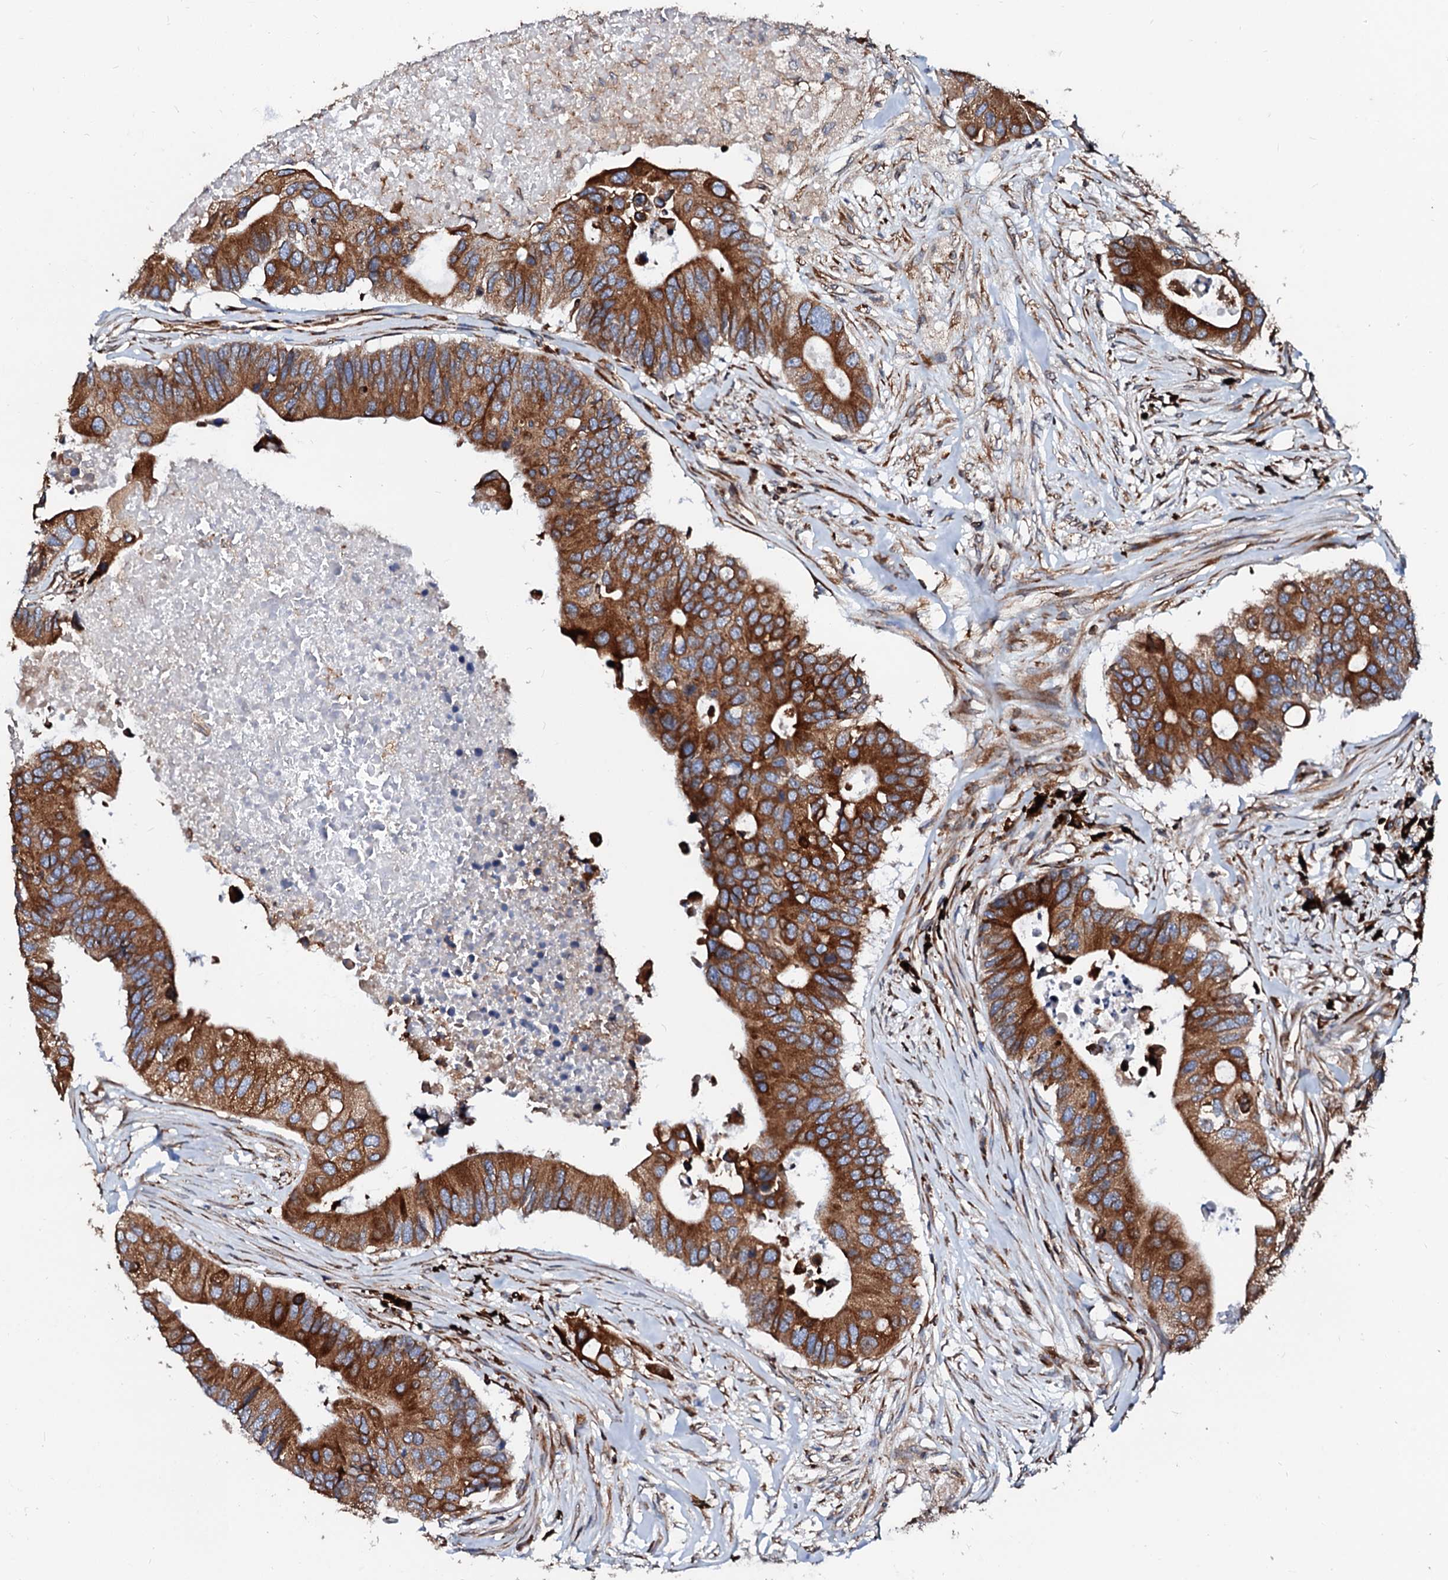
{"staining": {"intensity": "strong", "quantity": ">75%", "location": "cytoplasmic/membranous"}, "tissue": "colorectal cancer", "cell_type": "Tumor cells", "image_type": "cancer", "snomed": [{"axis": "morphology", "description": "Adenocarcinoma, NOS"}, {"axis": "topography", "description": "Colon"}], "caption": "Immunohistochemical staining of adenocarcinoma (colorectal) reveals high levels of strong cytoplasmic/membranous protein positivity in about >75% of tumor cells.", "gene": "DERL1", "patient": {"sex": "male", "age": 71}}